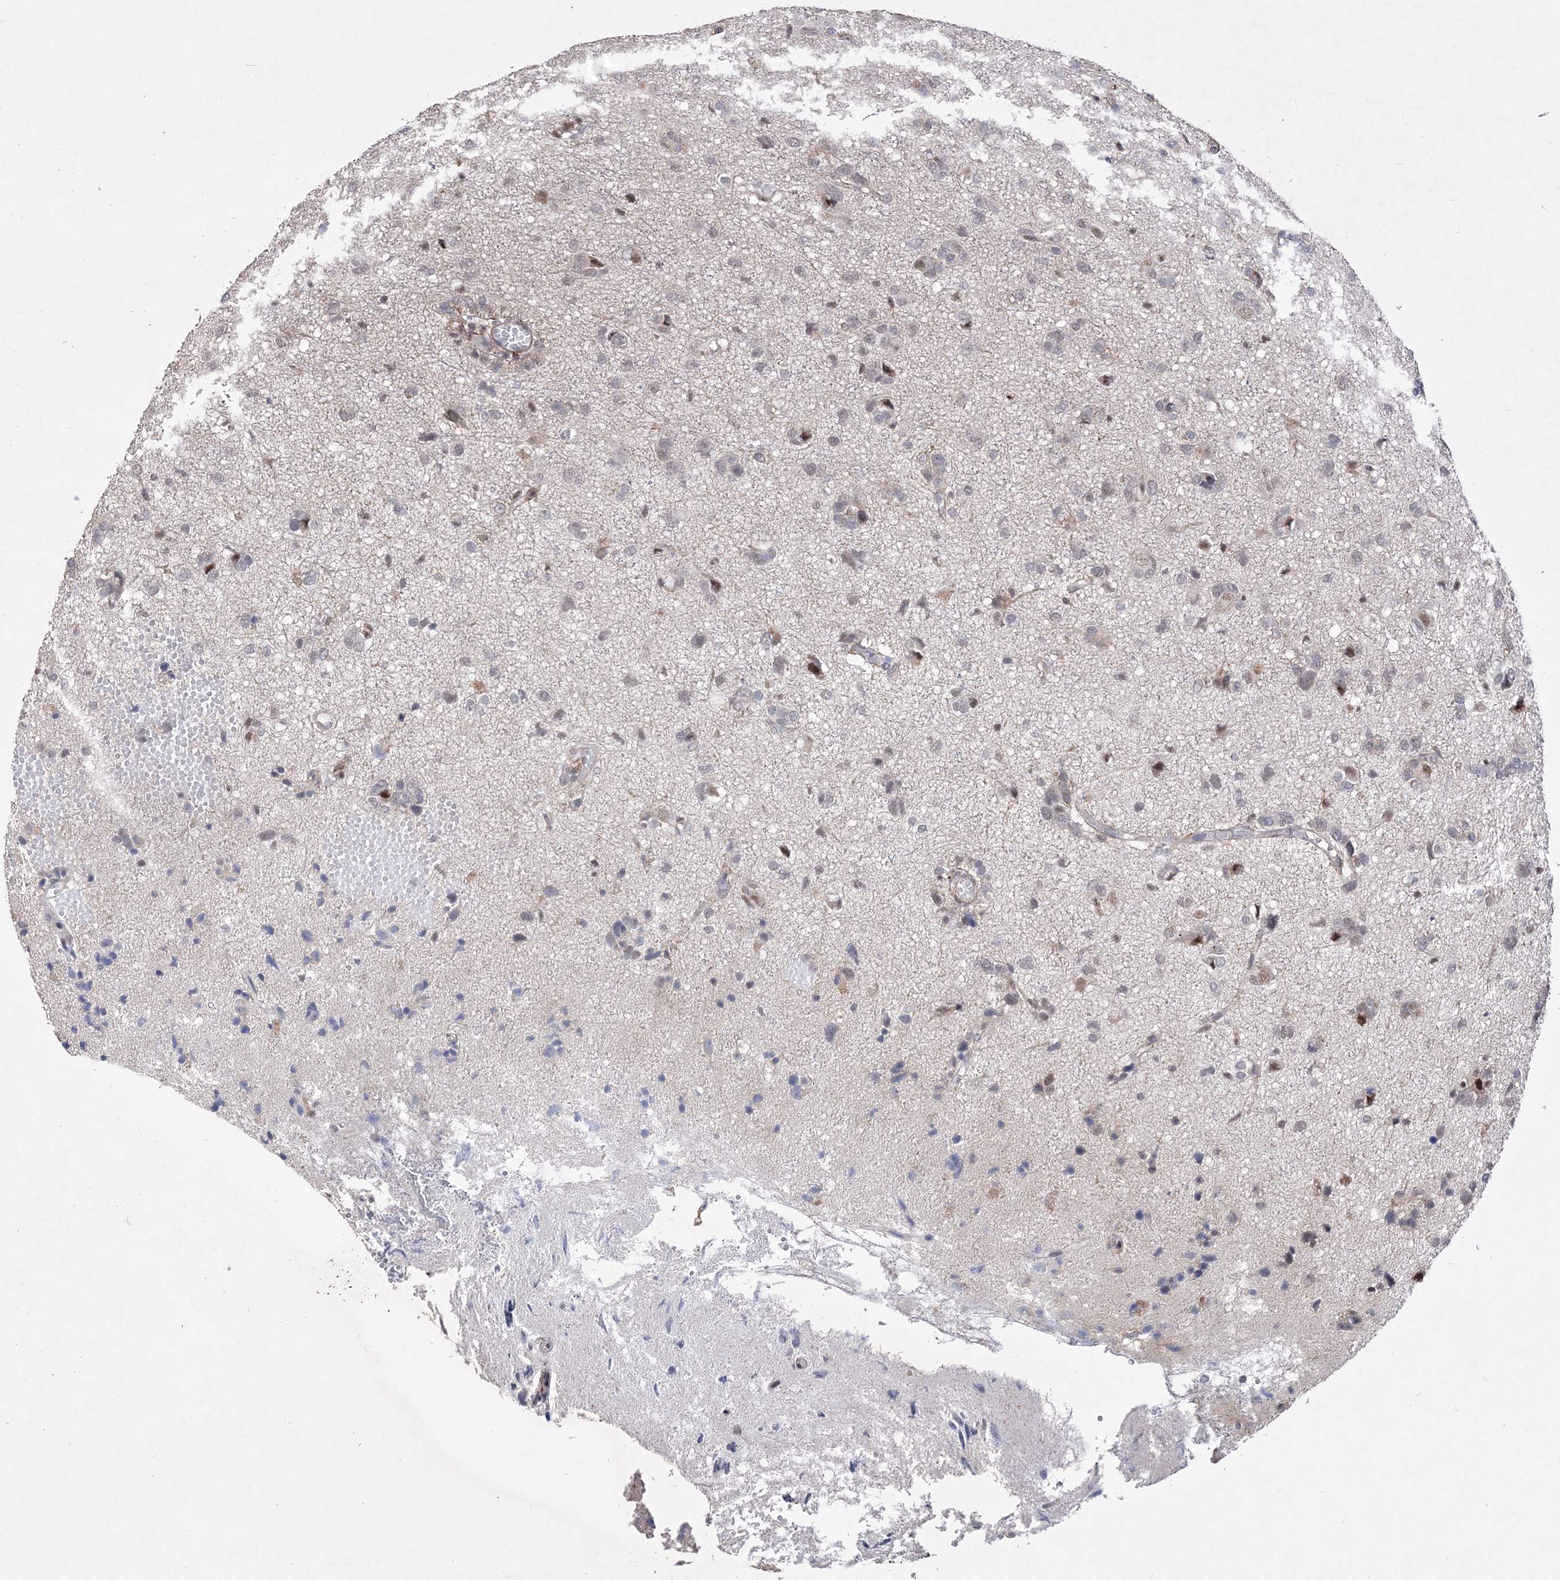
{"staining": {"intensity": "negative", "quantity": "none", "location": "none"}, "tissue": "glioma", "cell_type": "Tumor cells", "image_type": "cancer", "snomed": [{"axis": "morphology", "description": "Glioma, malignant, High grade"}, {"axis": "topography", "description": "Brain"}], "caption": "DAB immunohistochemical staining of human glioma displays no significant staining in tumor cells.", "gene": "BOD1L1", "patient": {"sex": "female", "age": 59}}